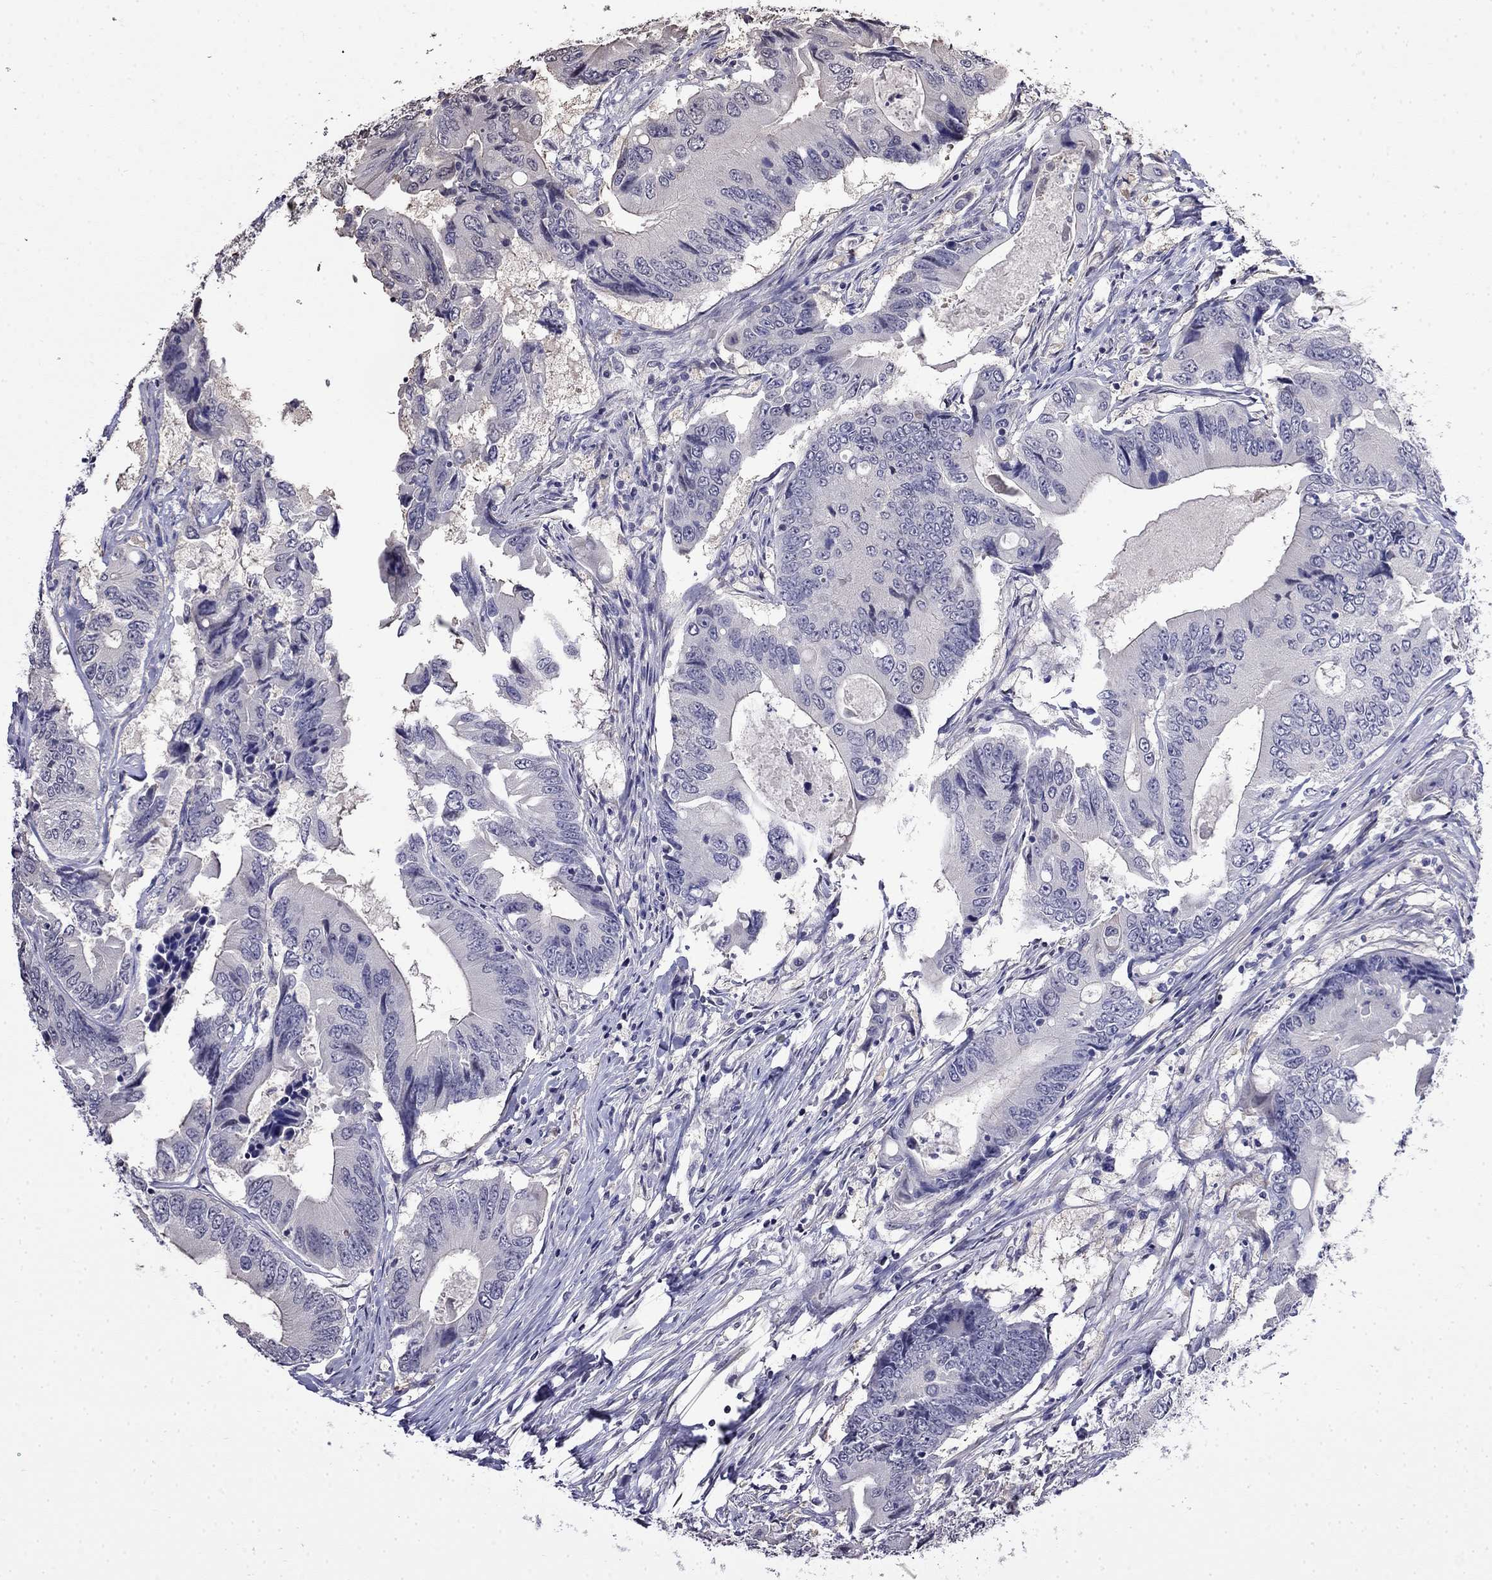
{"staining": {"intensity": "negative", "quantity": "none", "location": "none"}, "tissue": "colorectal cancer", "cell_type": "Tumor cells", "image_type": "cancer", "snomed": [{"axis": "morphology", "description": "Adenocarcinoma, NOS"}, {"axis": "topography", "description": "Colon"}], "caption": "A high-resolution photomicrograph shows IHC staining of colorectal adenocarcinoma, which shows no significant positivity in tumor cells.", "gene": "GUCA1B", "patient": {"sex": "female", "age": 90}}